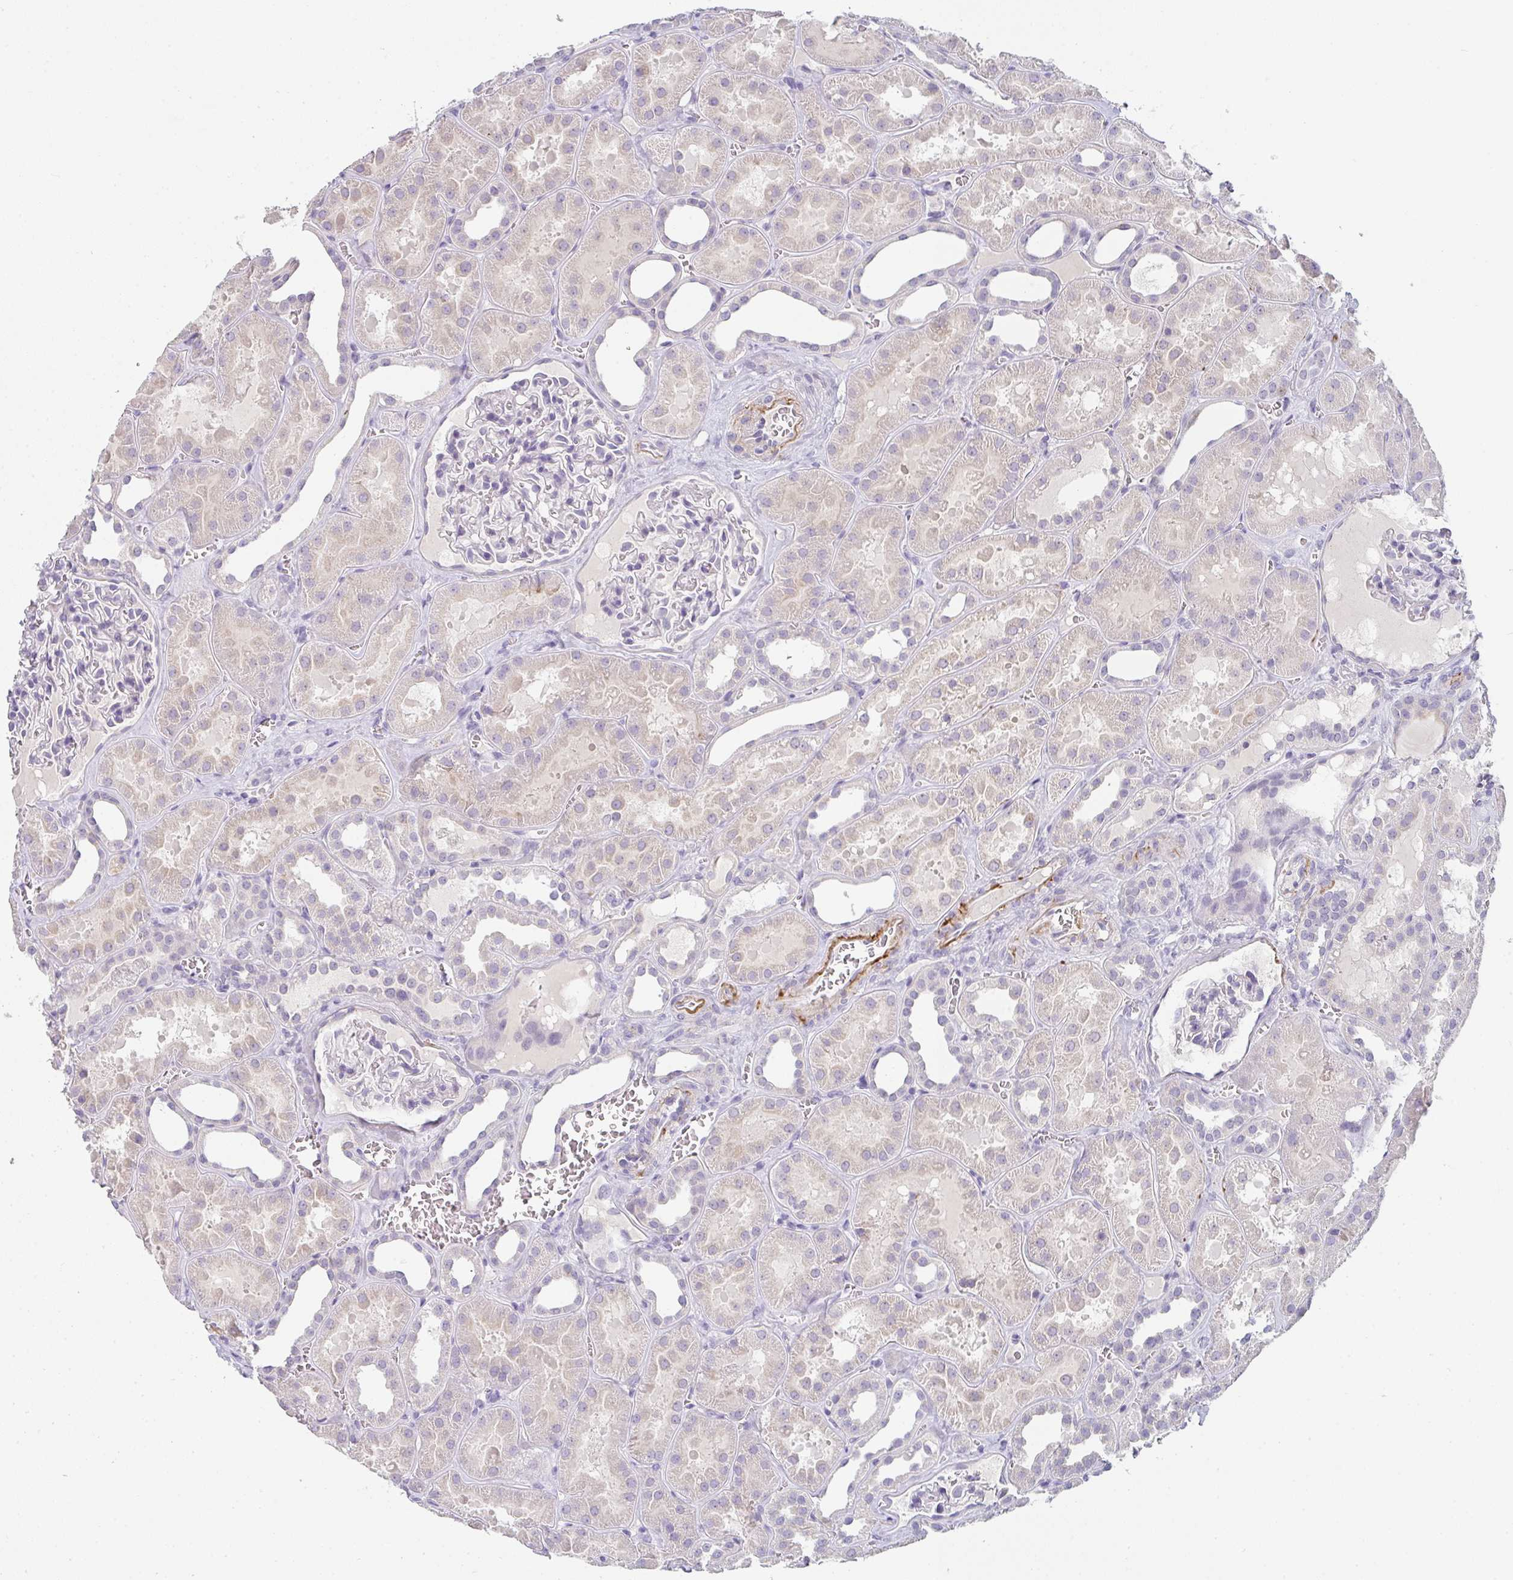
{"staining": {"intensity": "negative", "quantity": "none", "location": "none"}, "tissue": "kidney", "cell_type": "Cells in glomeruli", "image_type": "normal", "snomed": [{"axis": "morphology", "description": "Normal tissue, NOS"}, {"axis": "topography", "description": "Kidney"}], "caption": "DAB immunohistochemical staining of unremarkable human kidney shows no significant positivity in cells in glomeruli. The staining is performed using DAB brown chromogen with nuclei counter-stained in using hematoxylin.", "gene": "C1QTNF8", "patient": {"sex": "female", "age": 41}}